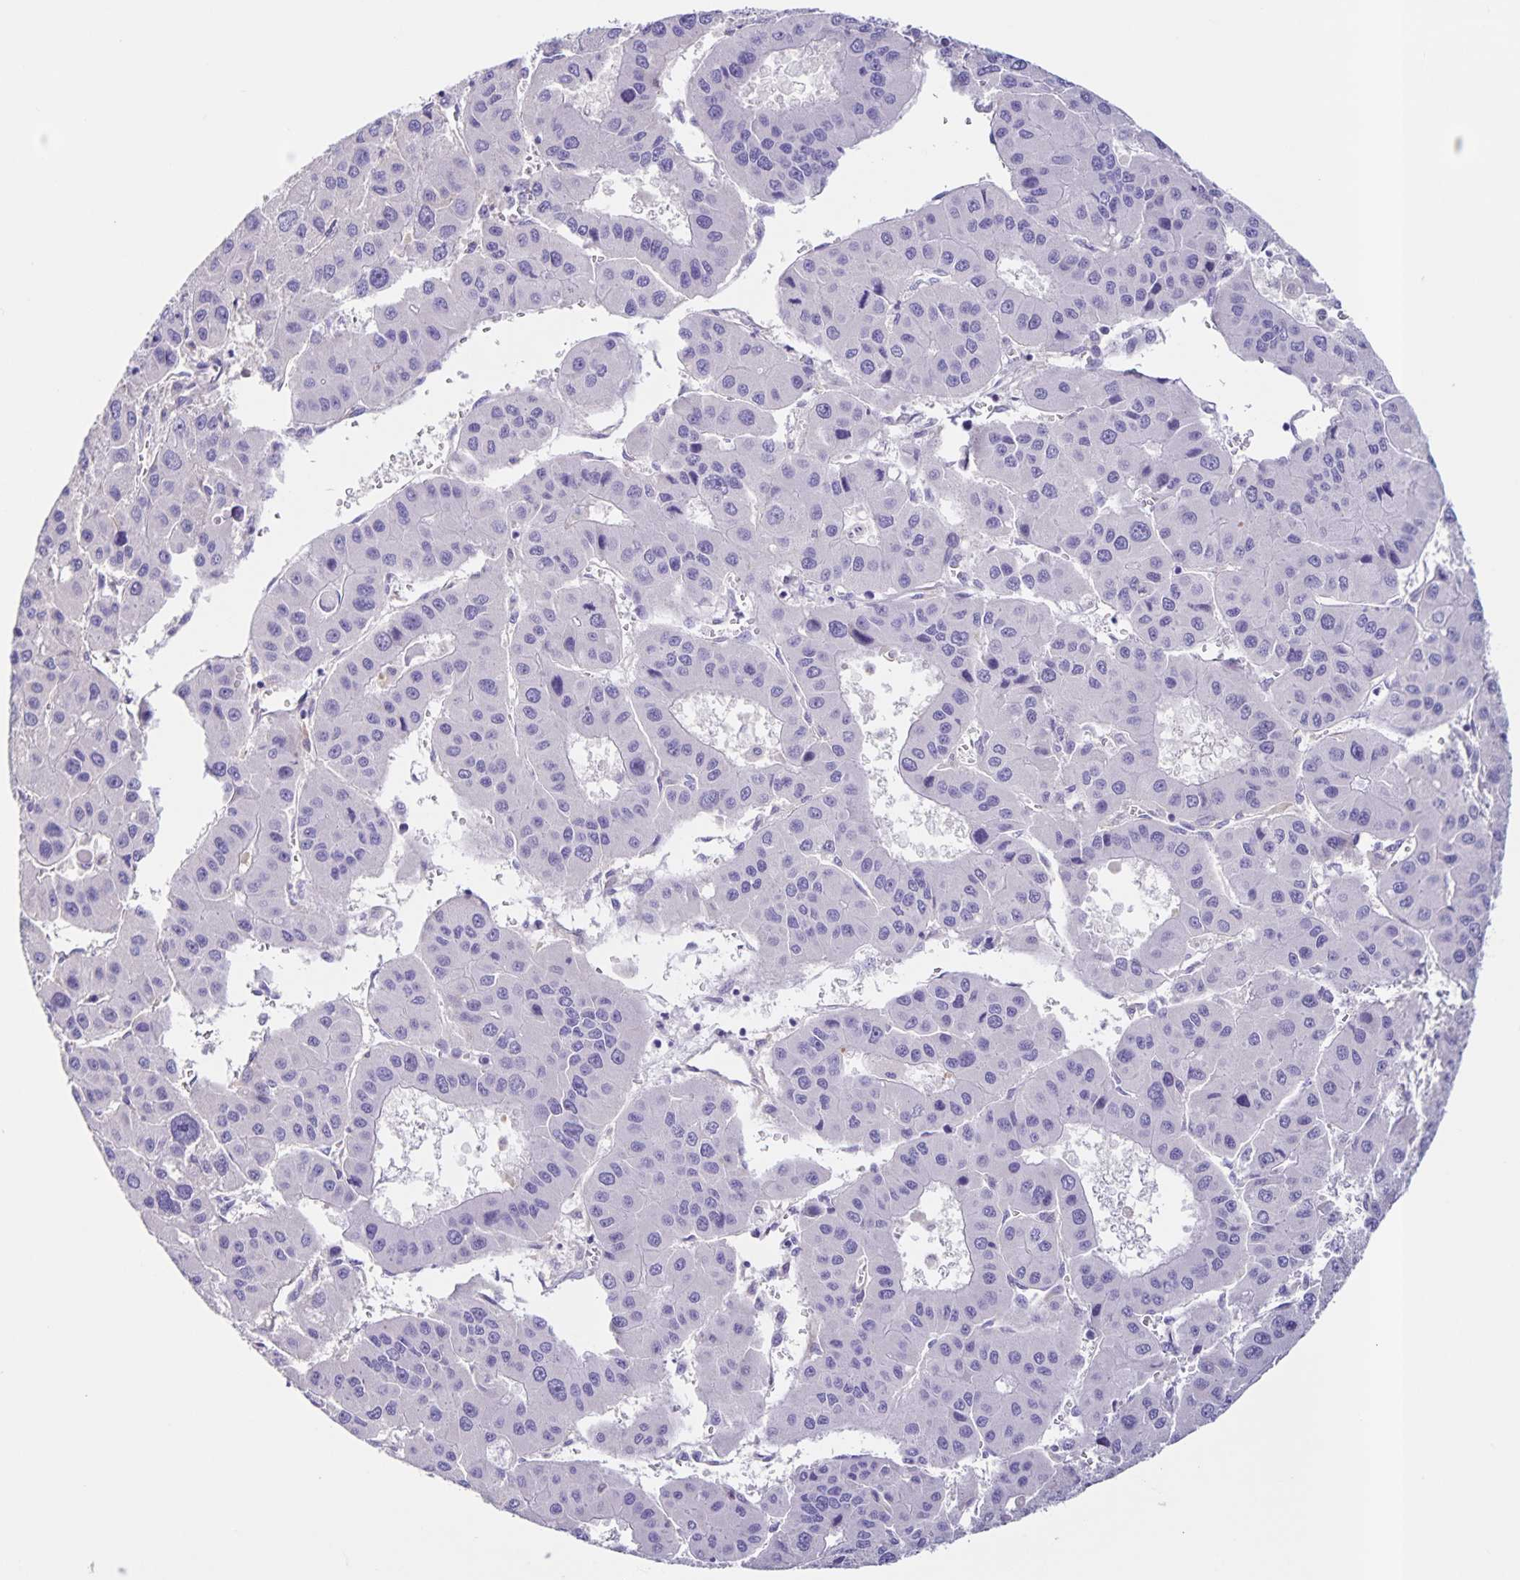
{"staining": {"intensity": "negative", "quantity": "none", "location": "none"}, "tissue": "liver cancer", "cell_type": "Tumor cells", "image_type": "cancer", "snomed": [{"axis": "morphology", "description": "Carcinoma, Hepatocellular, NOS"}, {"axis": "topography", "description": "Liver"}], "caption": "Micrograph shows no protein positivity in tumor cells of liver cancer (hepatocellular carcinoma) tissue. Nuclei are stained in blue.", "gene": "BOLL", "patient": {"sex": "male", "age": 73}}